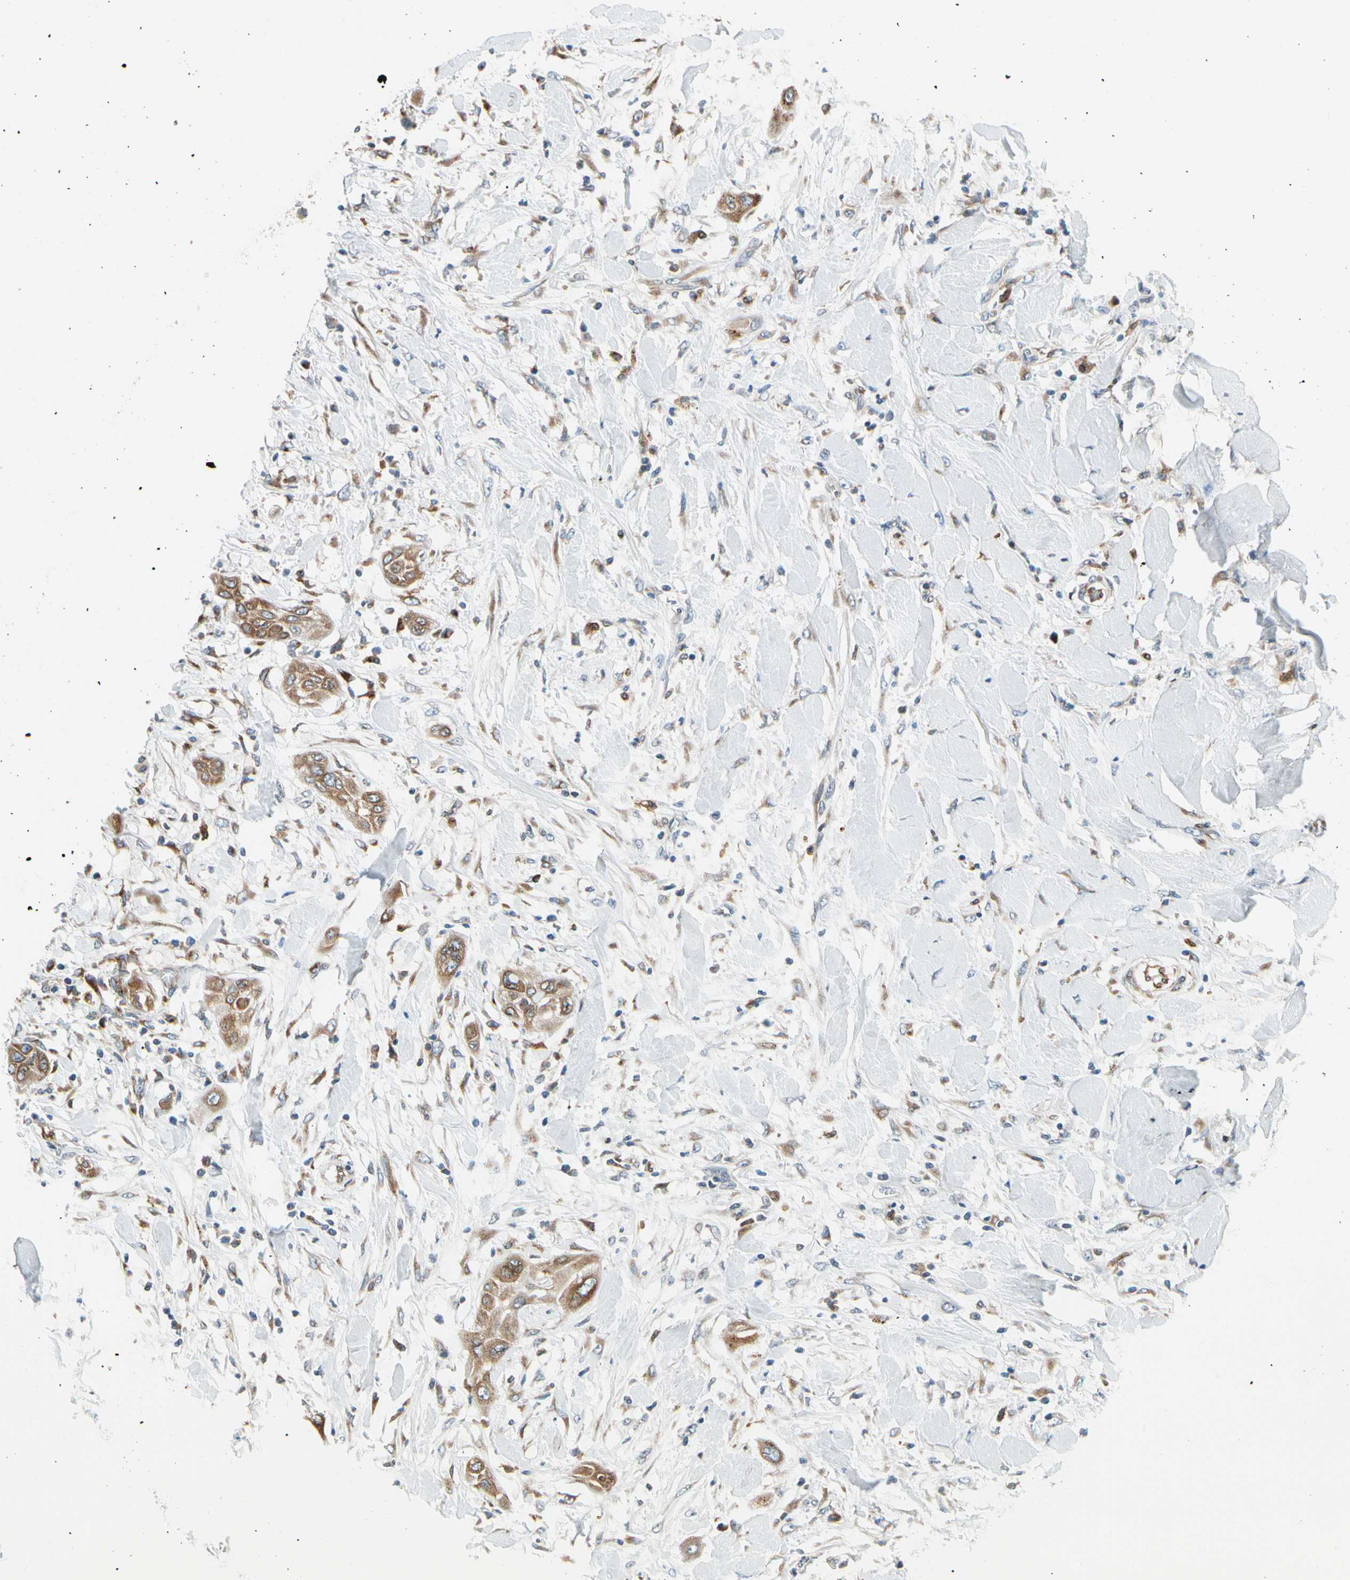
{"staining": {"intensity": "moderate", "quantity": ">75%", "location": "cytoplasmic/membranous"}, "tissue": "lung cancer", "cell_type": "Tumor cells", "image_type": "cancer", "snomed": [{"axis": "morphology", "description": "Squamous cell carcinoma, NOS"}, {"axis": "topography", "description": "Lung"}], "caption": "Immunohistochemical staining of human squamous cell carcinoma (lung) displays medium levels of moderate cytoplasmic/membranous protein positivity in about >75% of tumor cells.", "gene": "NUCB1", "patient": {"sex": "female", "age": 47}}